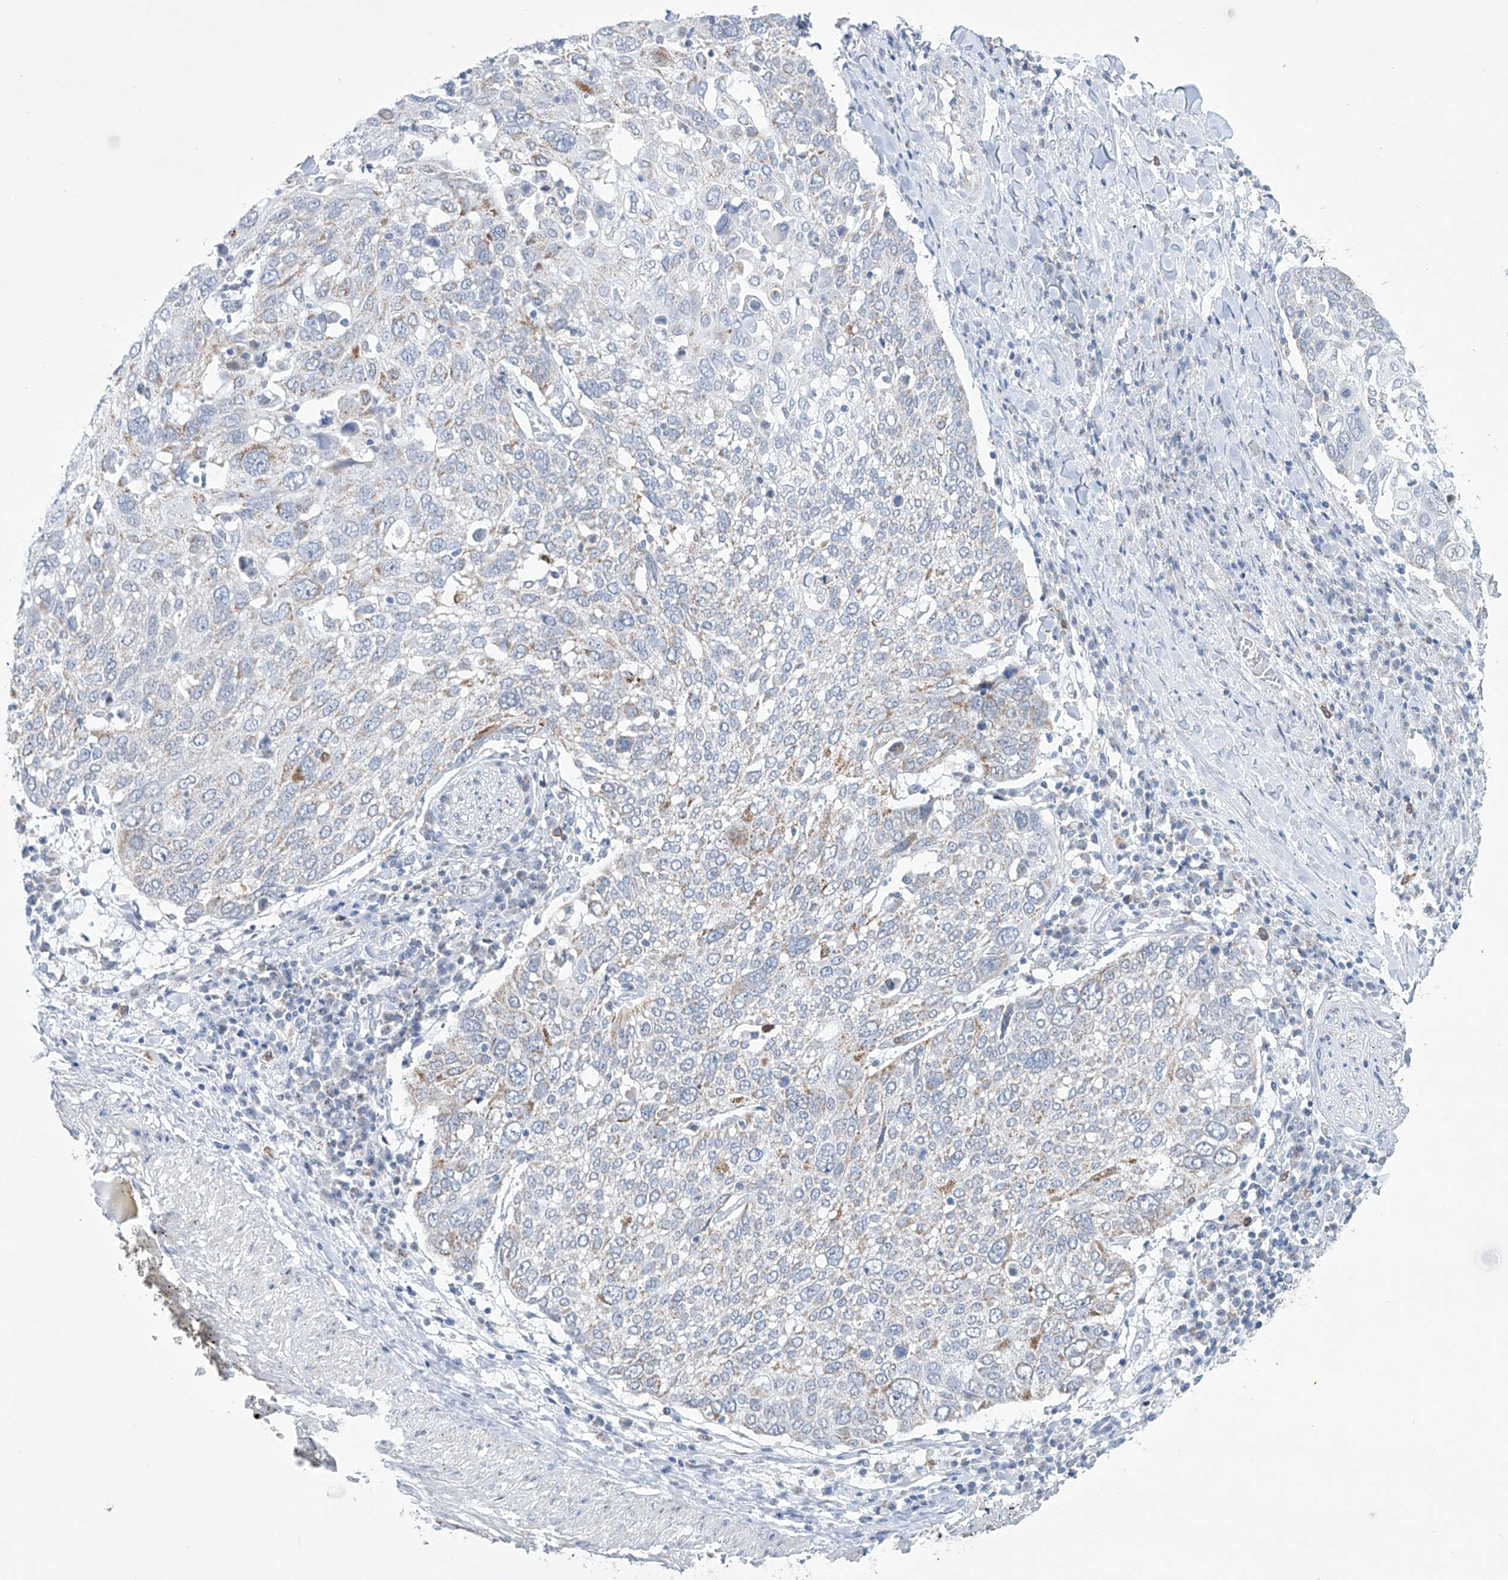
{"staining": {"intensity": "negative", "quantity": "none", "location": "none"}, "tissue": "lung cancer", "cell_type": "Tumor cells", "image_type": "cancer", "snomed": [{"axis": "morphology", "description": "Squamous cell carcinoma, NOS"}, {"axis": "topography", "description": "Lung"}], "caption": "Immunohistochemical staining of squamous cell carcinoma (lung) shows no significant staining in tumor cells.", "gene": "ALDH6A1", "patient": {"sex": "male", "age": 65}}